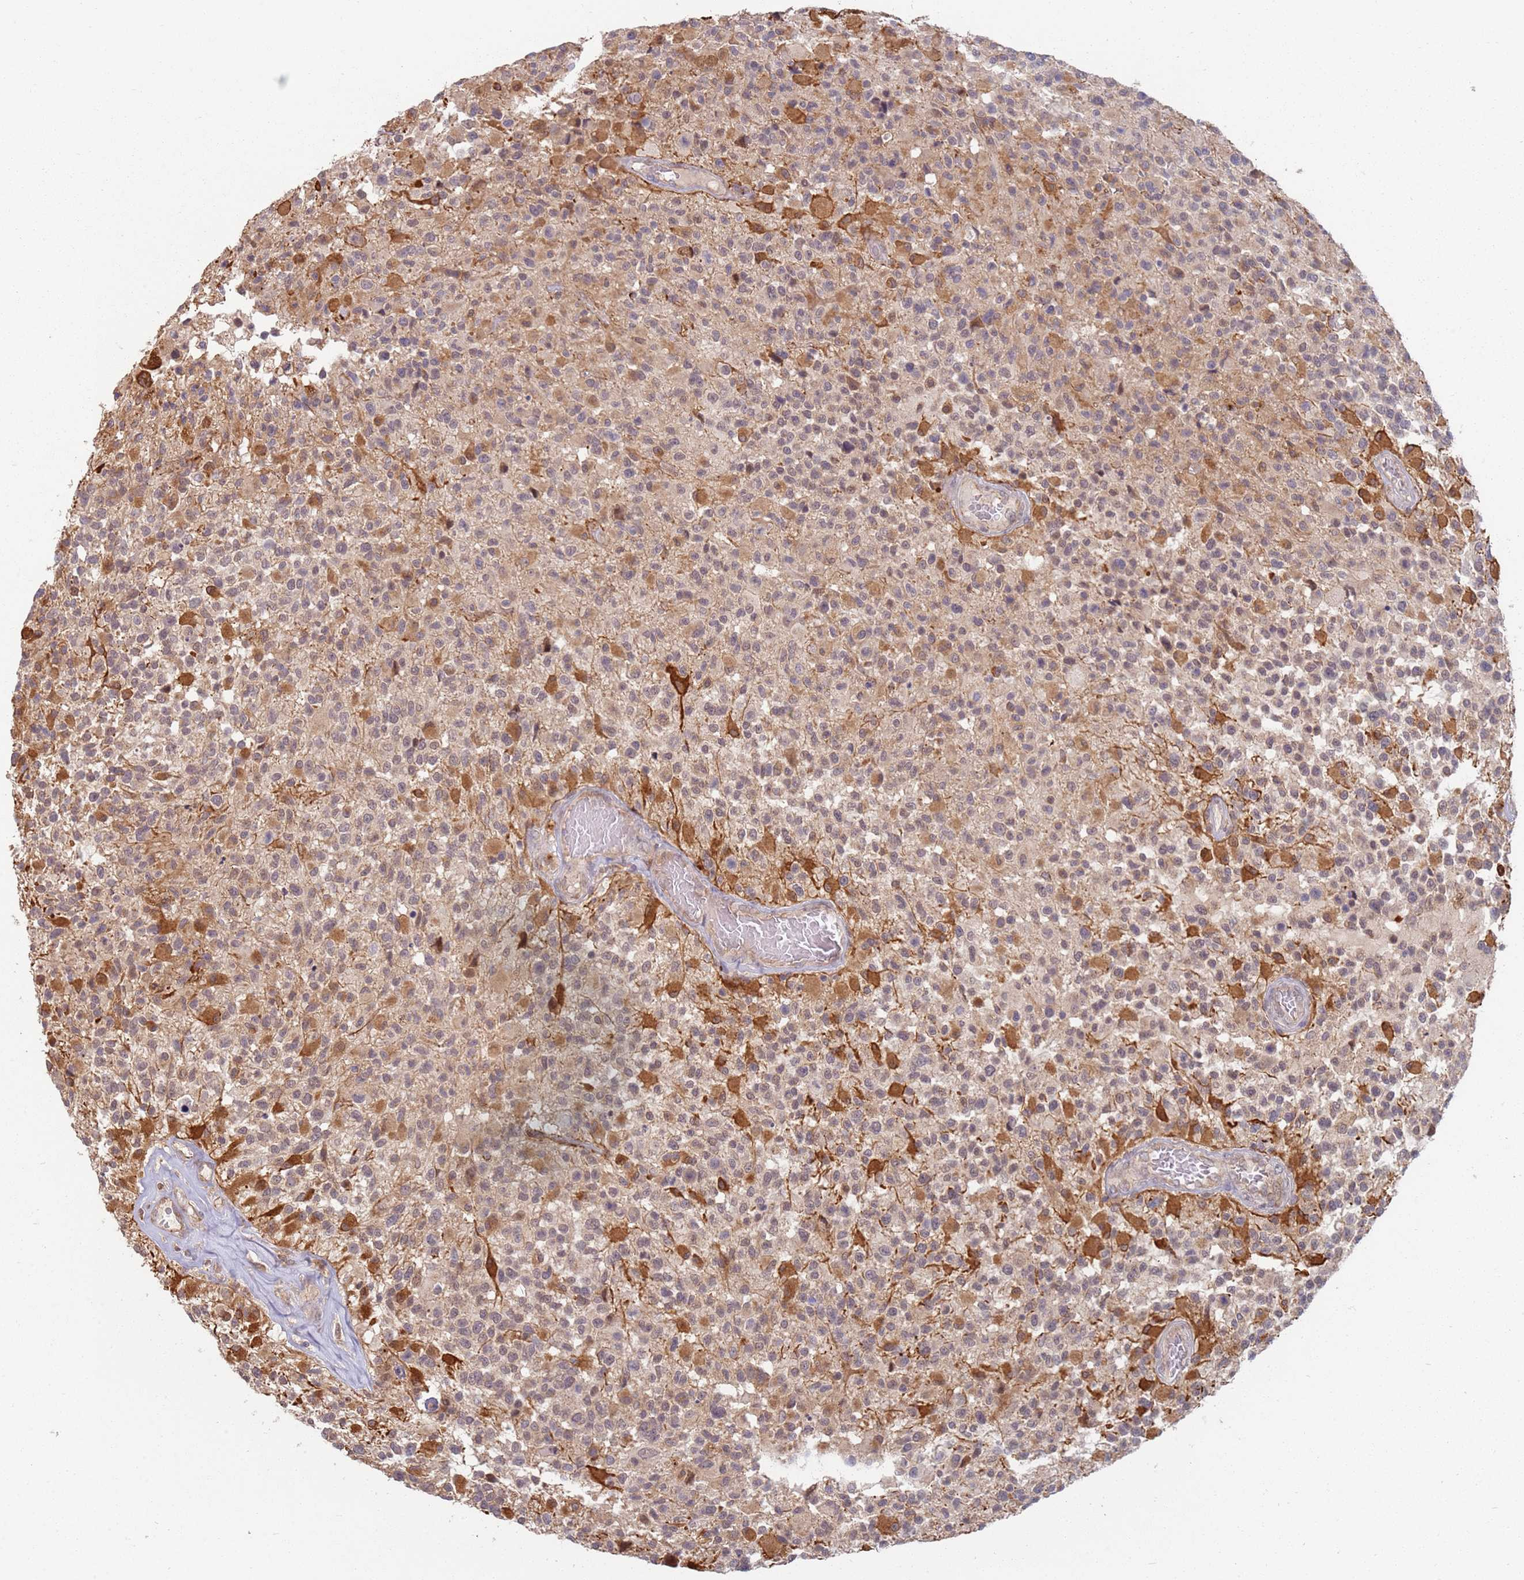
{"staining": {"intensity": "moderate", "quantity": "<25%", "location": "cytoplasmic/membranous"}, "tissue": "glioma", "cell_type": "Tumor cells", "image_type": "cancer", "snomed": [{"axis": "morphology", "description": "Glioma, malignant, High grade"}, {"axis": "morphology", "description": "Glioblastoma, NOS"}, {"axis": "topography", "description": "Brain"}], "caption": "This is an image of immunohistochemistry (IHC) staining of glioma, which shows moderate positivity in the cytoplasmic/membranous of tumor cells.", "gene": "MPEG1", "patient": {"sex": "male", "age": 60}}